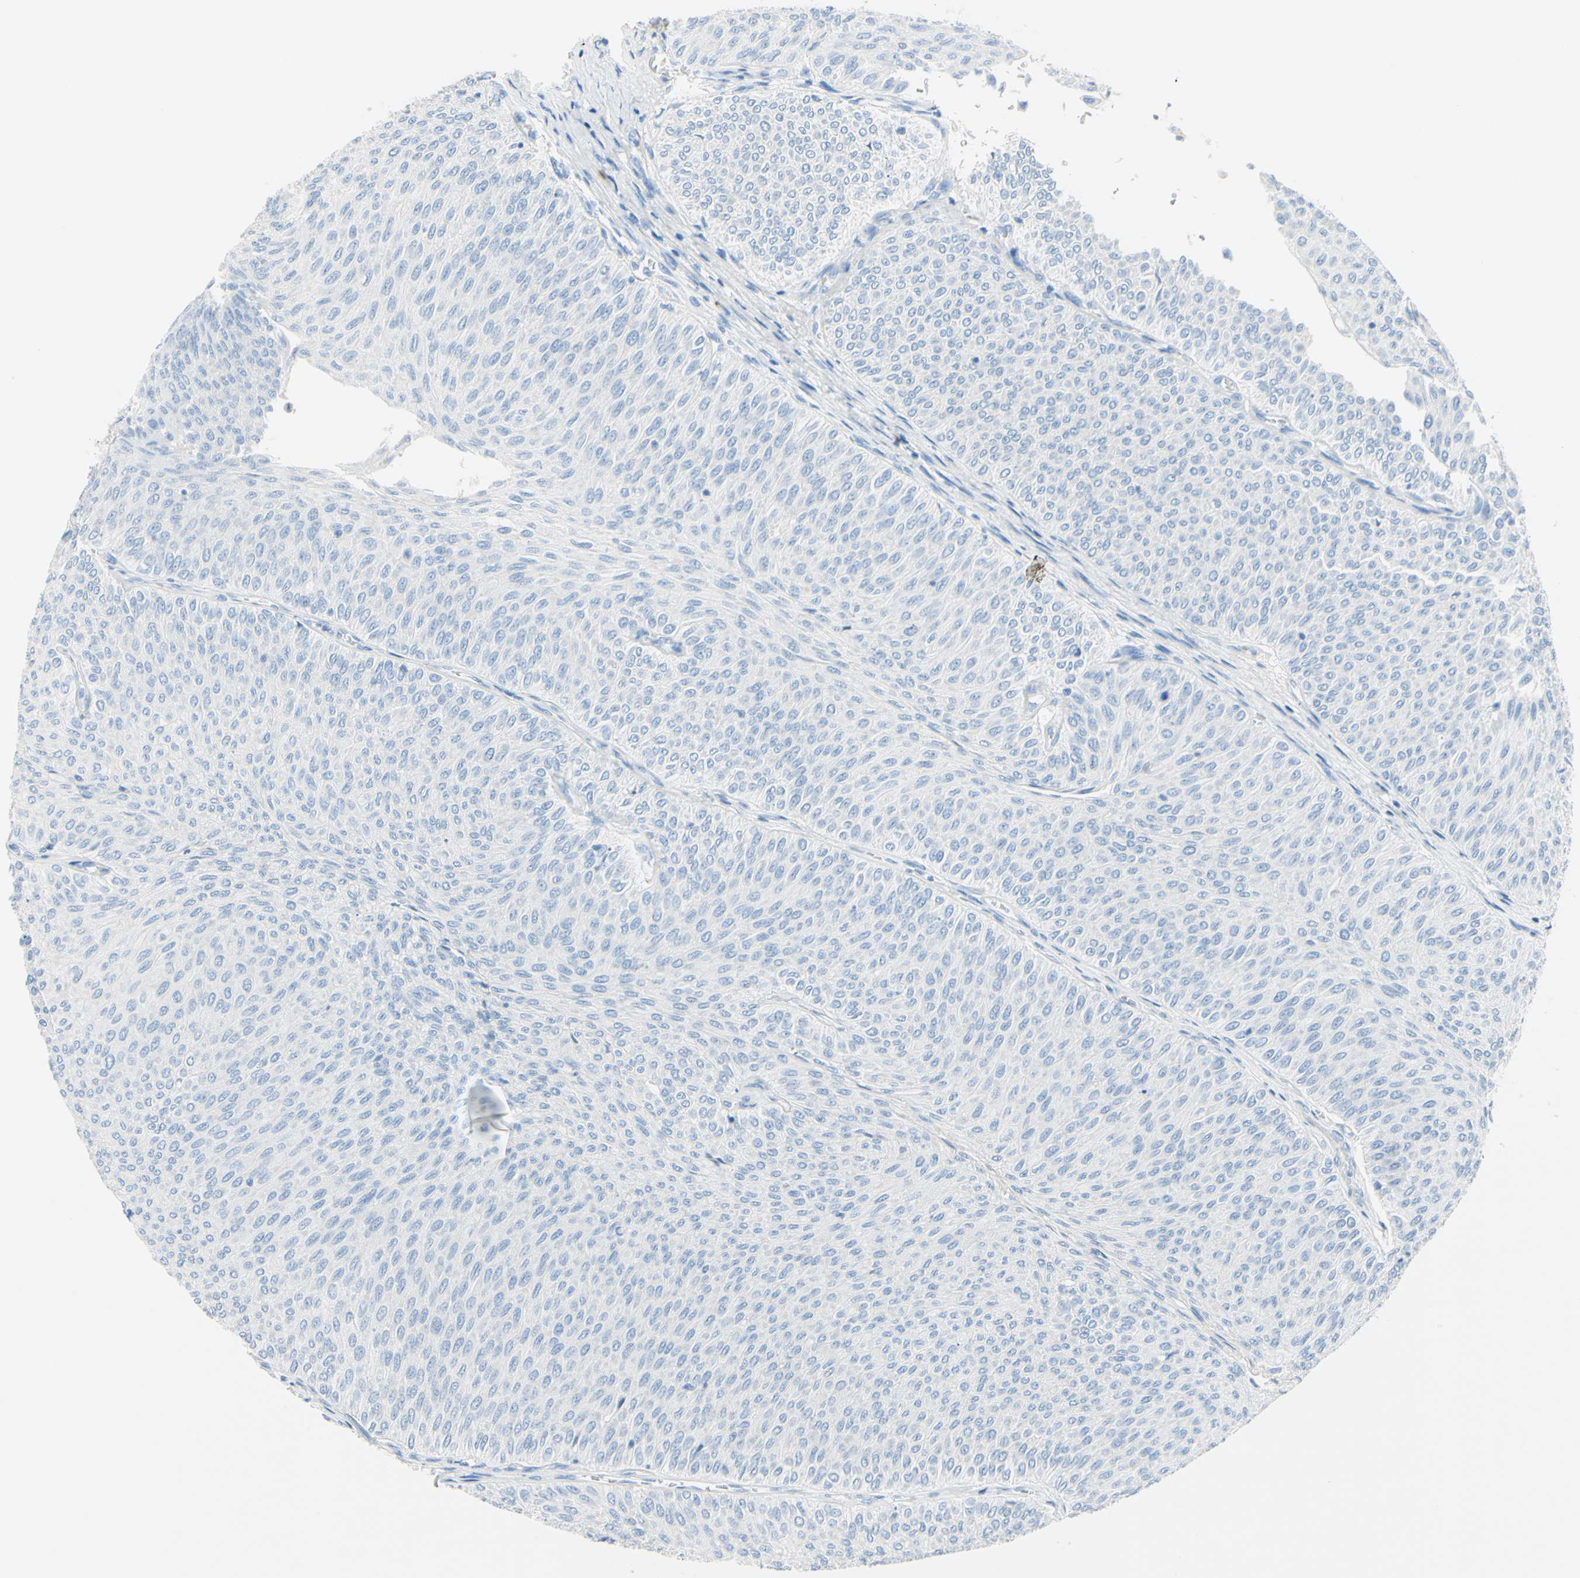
{"staining": {"intensity": "negative", "quantity": "none", "location": "none"}, "tissue": "urothelial cancer", "cell_type": "Tumor cells", "image_type": "cancer", "snomed": [{"axis": "morphology", "description": "Urothelial carcinoma, Low grade"}, {"axis": "topography", "description": "Urinary bladder"}], "caption": "Tumor cells are negative for protein expression in human low-grade urothelial carcinoma.", "gene": "IL6ST", "patient": {"sex": "male", "age": 78}}